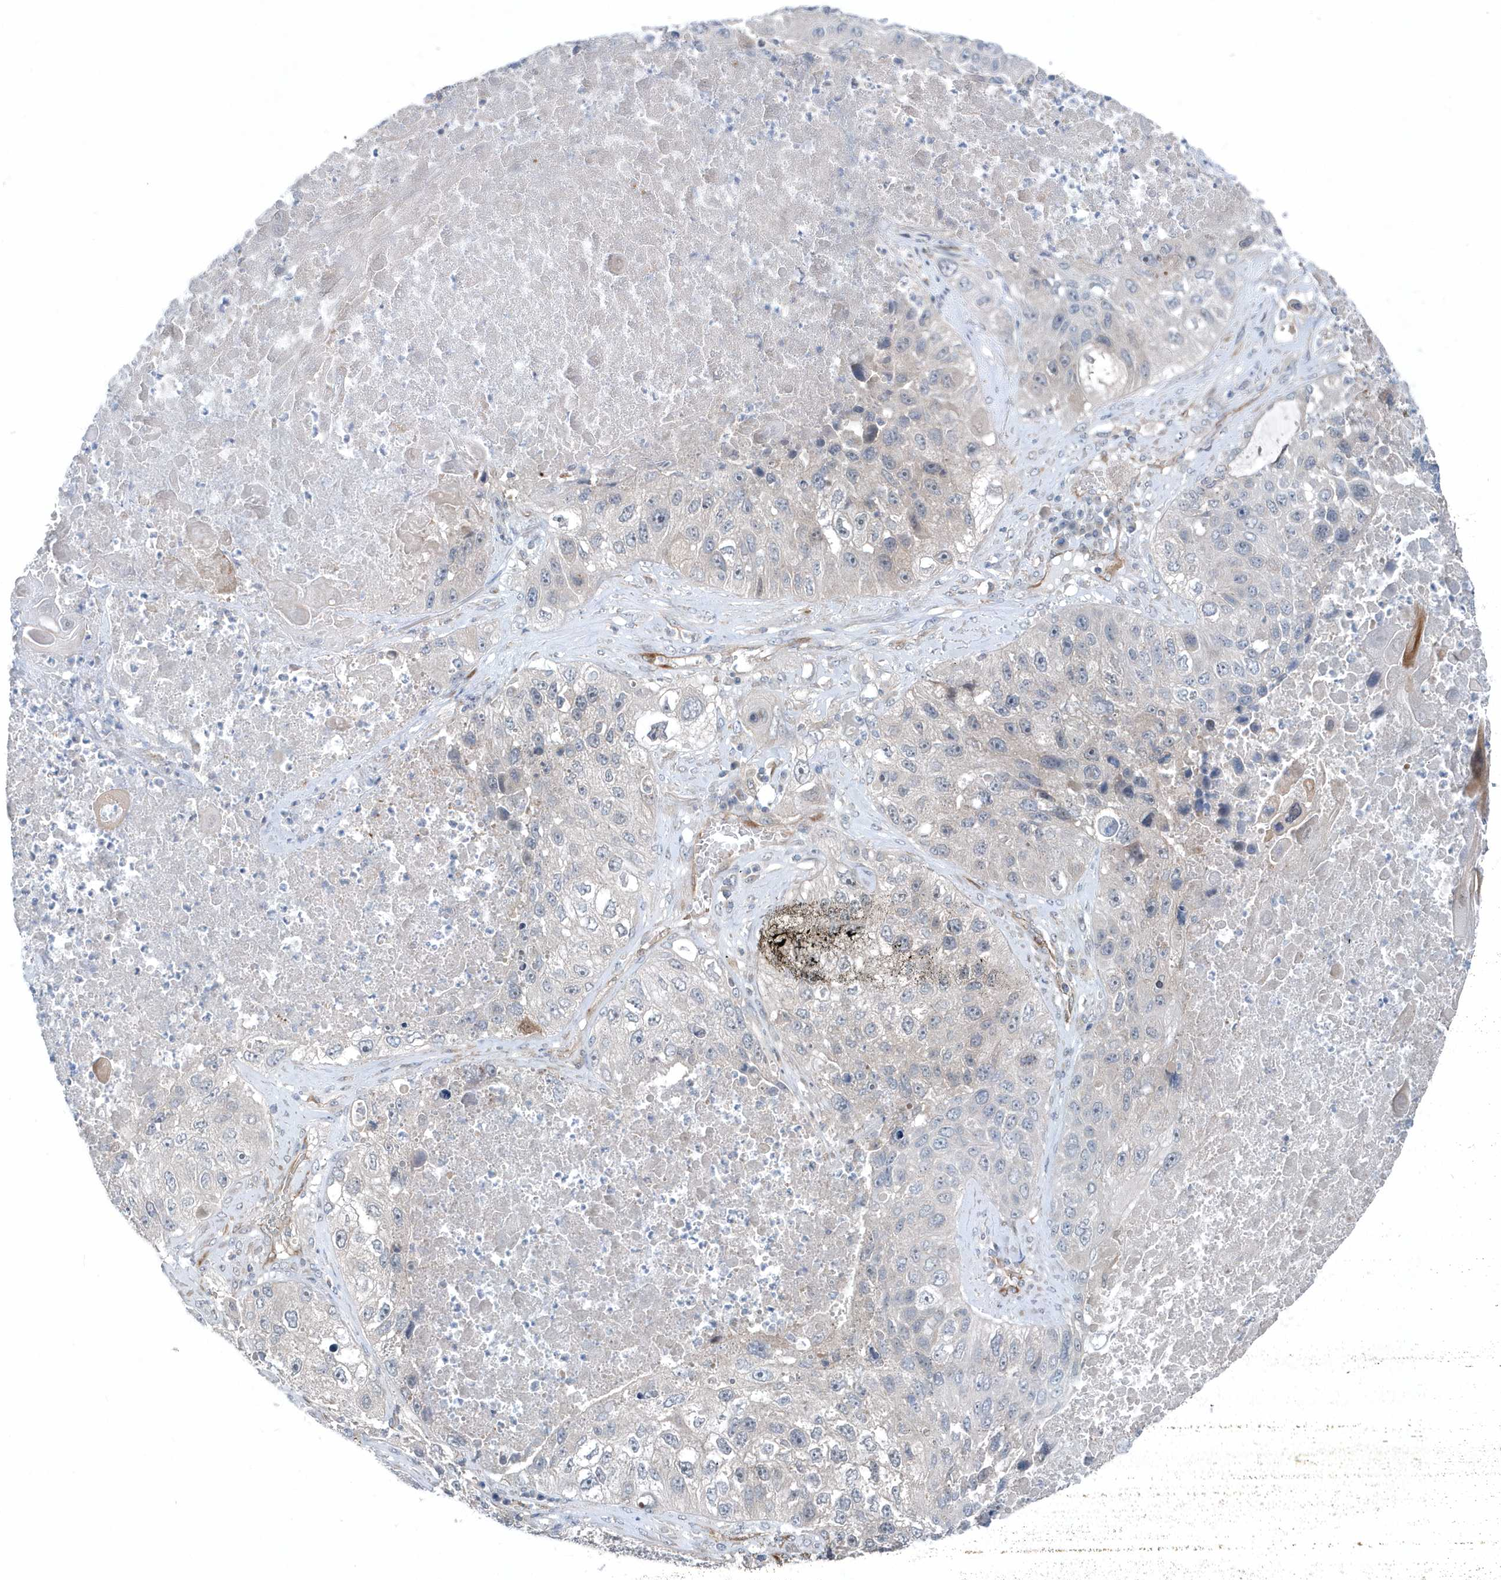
{"staining": {"intensity": "negative", "quantity": "none", "location": "none"}, "tissue": "lung cancer", "cell_type": "Tumor cells", "image_type": "cancer", "snomed": [{"axis": "morphology", "description": "Squamous cell carcinoma, NOS"}, {"axis": "topography", "description": "Lung"}], "caption": "IHC image of neoplastic tissue: human lung cancer (squamous cell carcinoma) stained with DAB shows no significant protein positivity in tumor cells.", "gene": "MCC", "patient": {"sex": "male", "age": 61}}